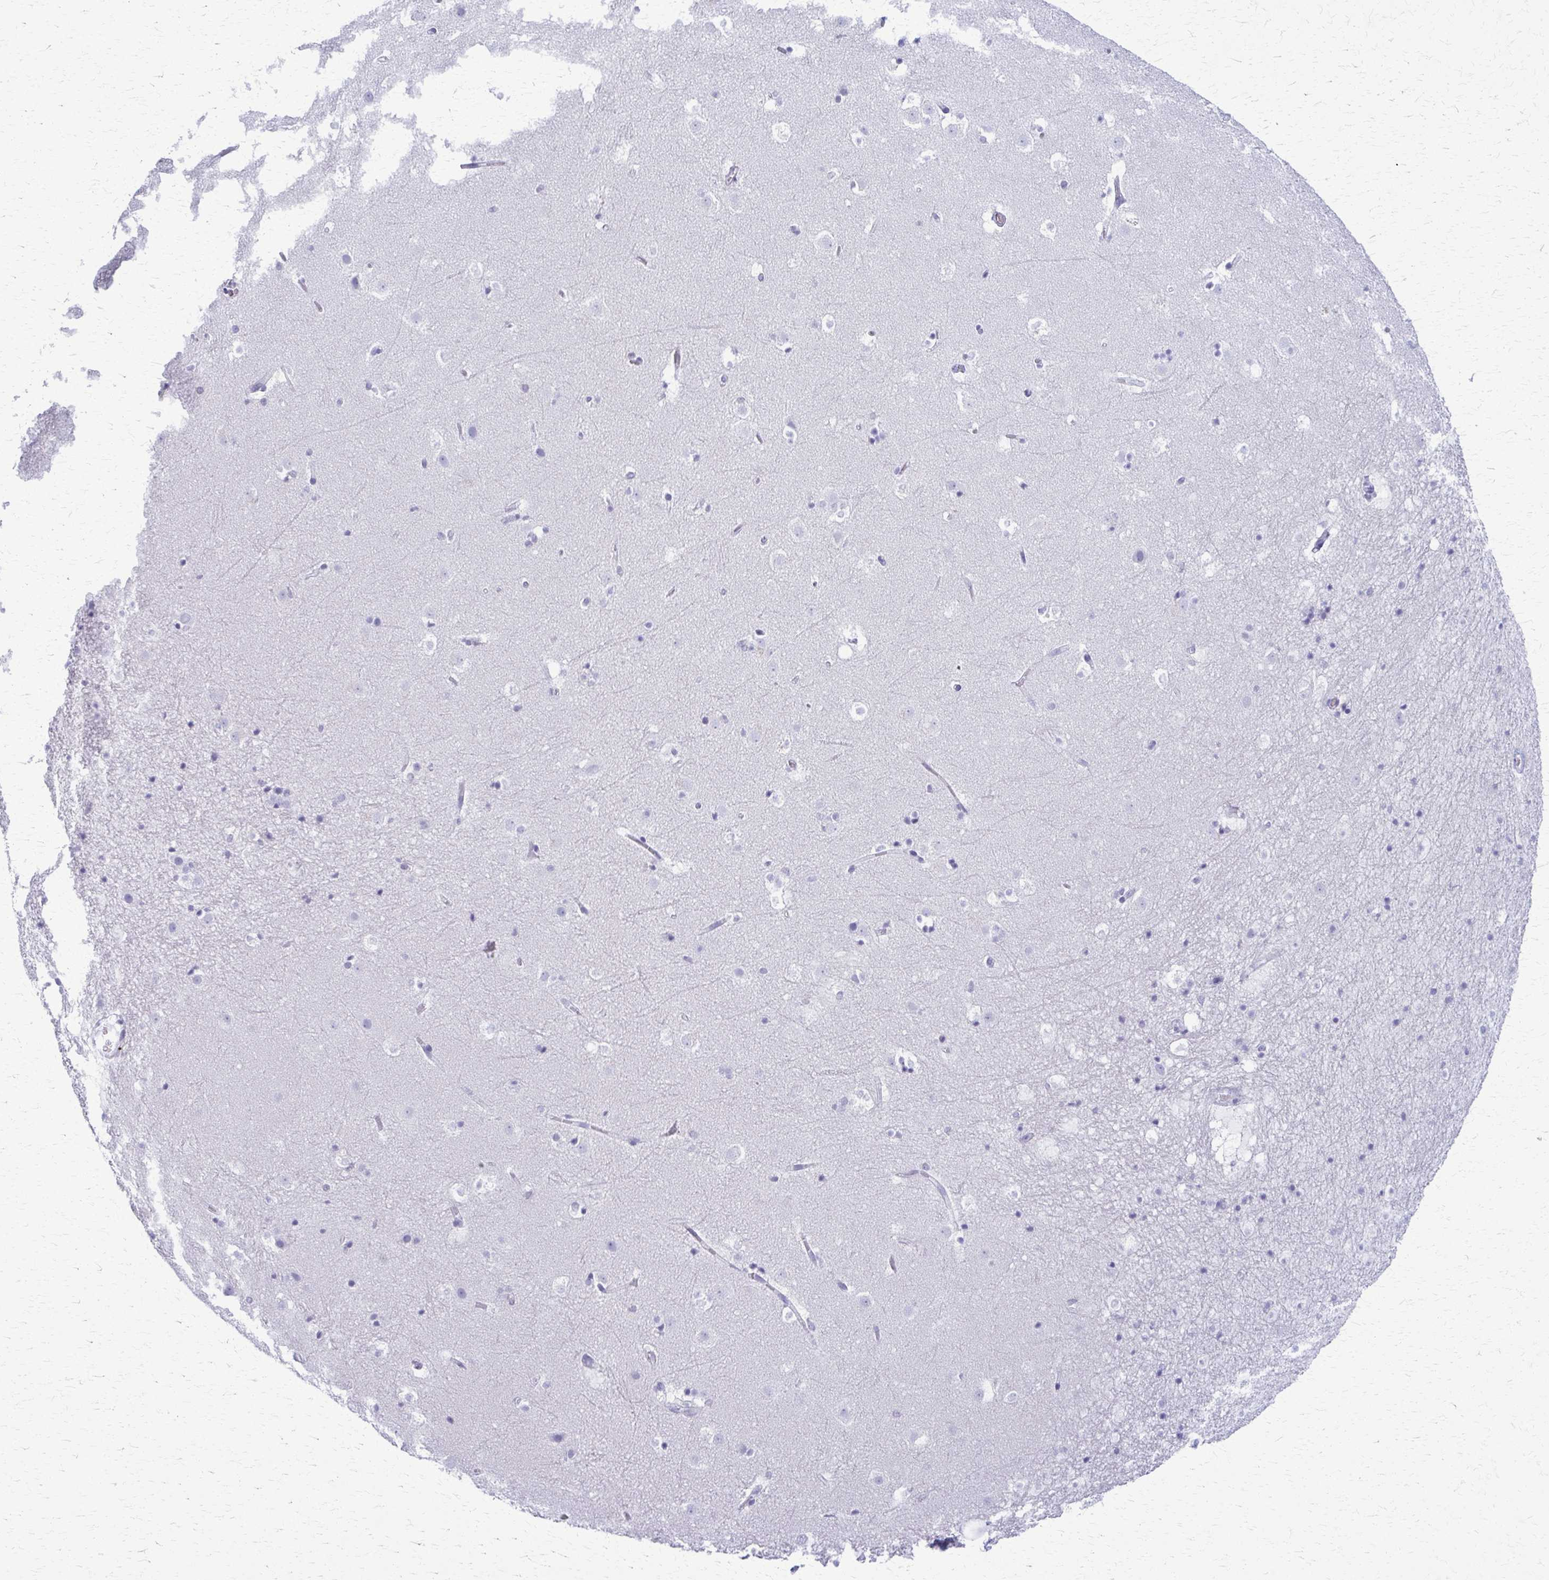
{"staining": {"intensity": "negative", "quantity": "none", "location": "none"}, "tissue": "caudate", "cell_type": "Glial cells", "image_type": "normal", "snomed": [{"axis": "morphology", "description": "Normal tissue, NOS"}, {"axis": "topography", "description": "Lateral ventricle wall"}], "caption": "Micrograph shows no significant protein expression in glial cells of unremarkable caudate. (DAB immunohistochemistry visualized using brightfield microscopy, high magnification).", "gene": "ACSM2A", "patient": {"sex": "male", "age": 37}}